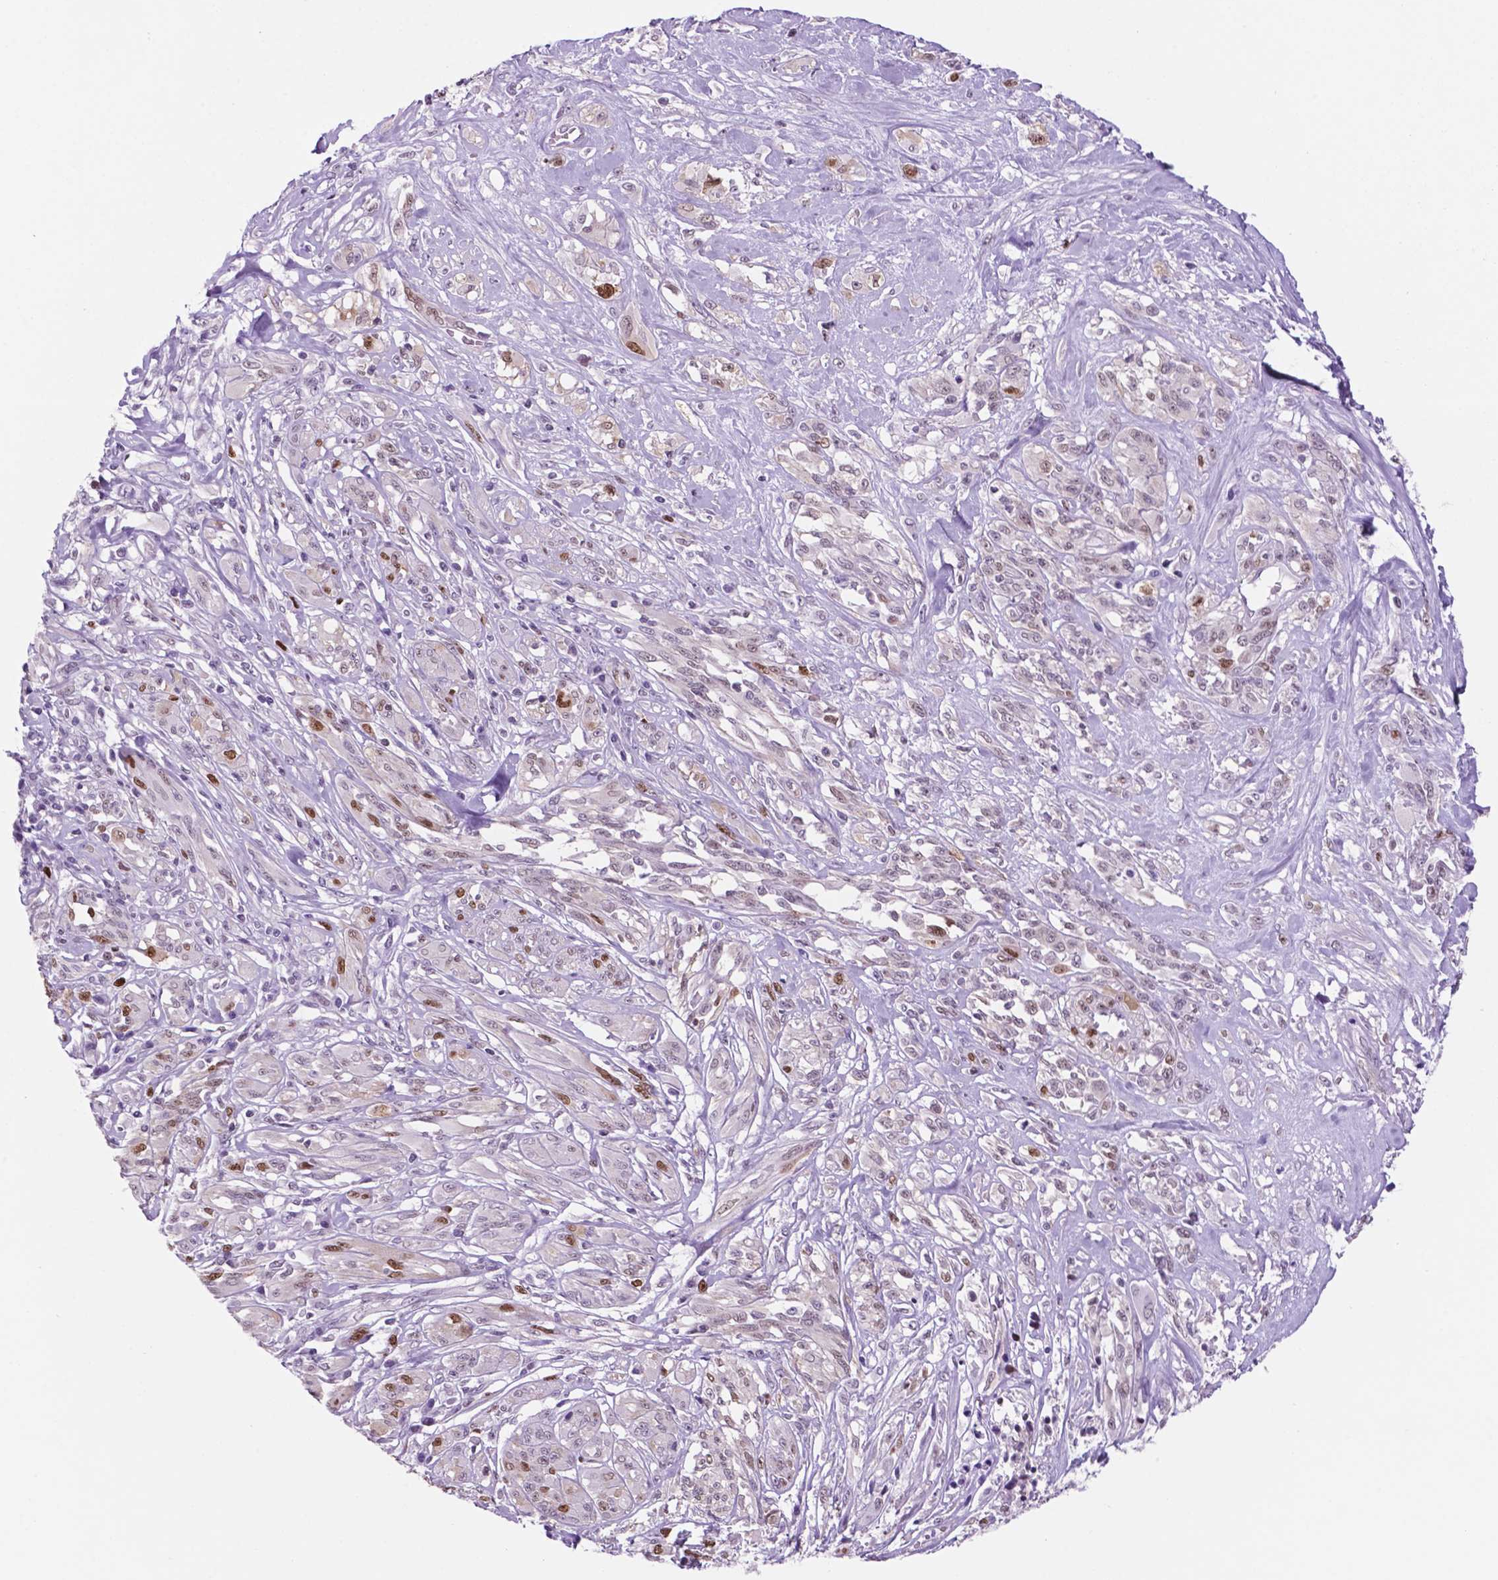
{"staining": {"intensity": "moderate", "quantity": "<25%", "location": "nuclear"}, "tissue": "melanoma", "cell_type": "Tumor cells", "image_type": "cancer", "snomed": [{"axis": "morphology", "description": "Malignant melanoma, NOS"}, {"axis": "topography", "description": "Skin"}], "caption": "Human malignant melanoma stained with a protein marker reveals moderate staining in tumor cells.", "gene": "NCAPH2", "patient": {"sex": "female", "age": 91}}